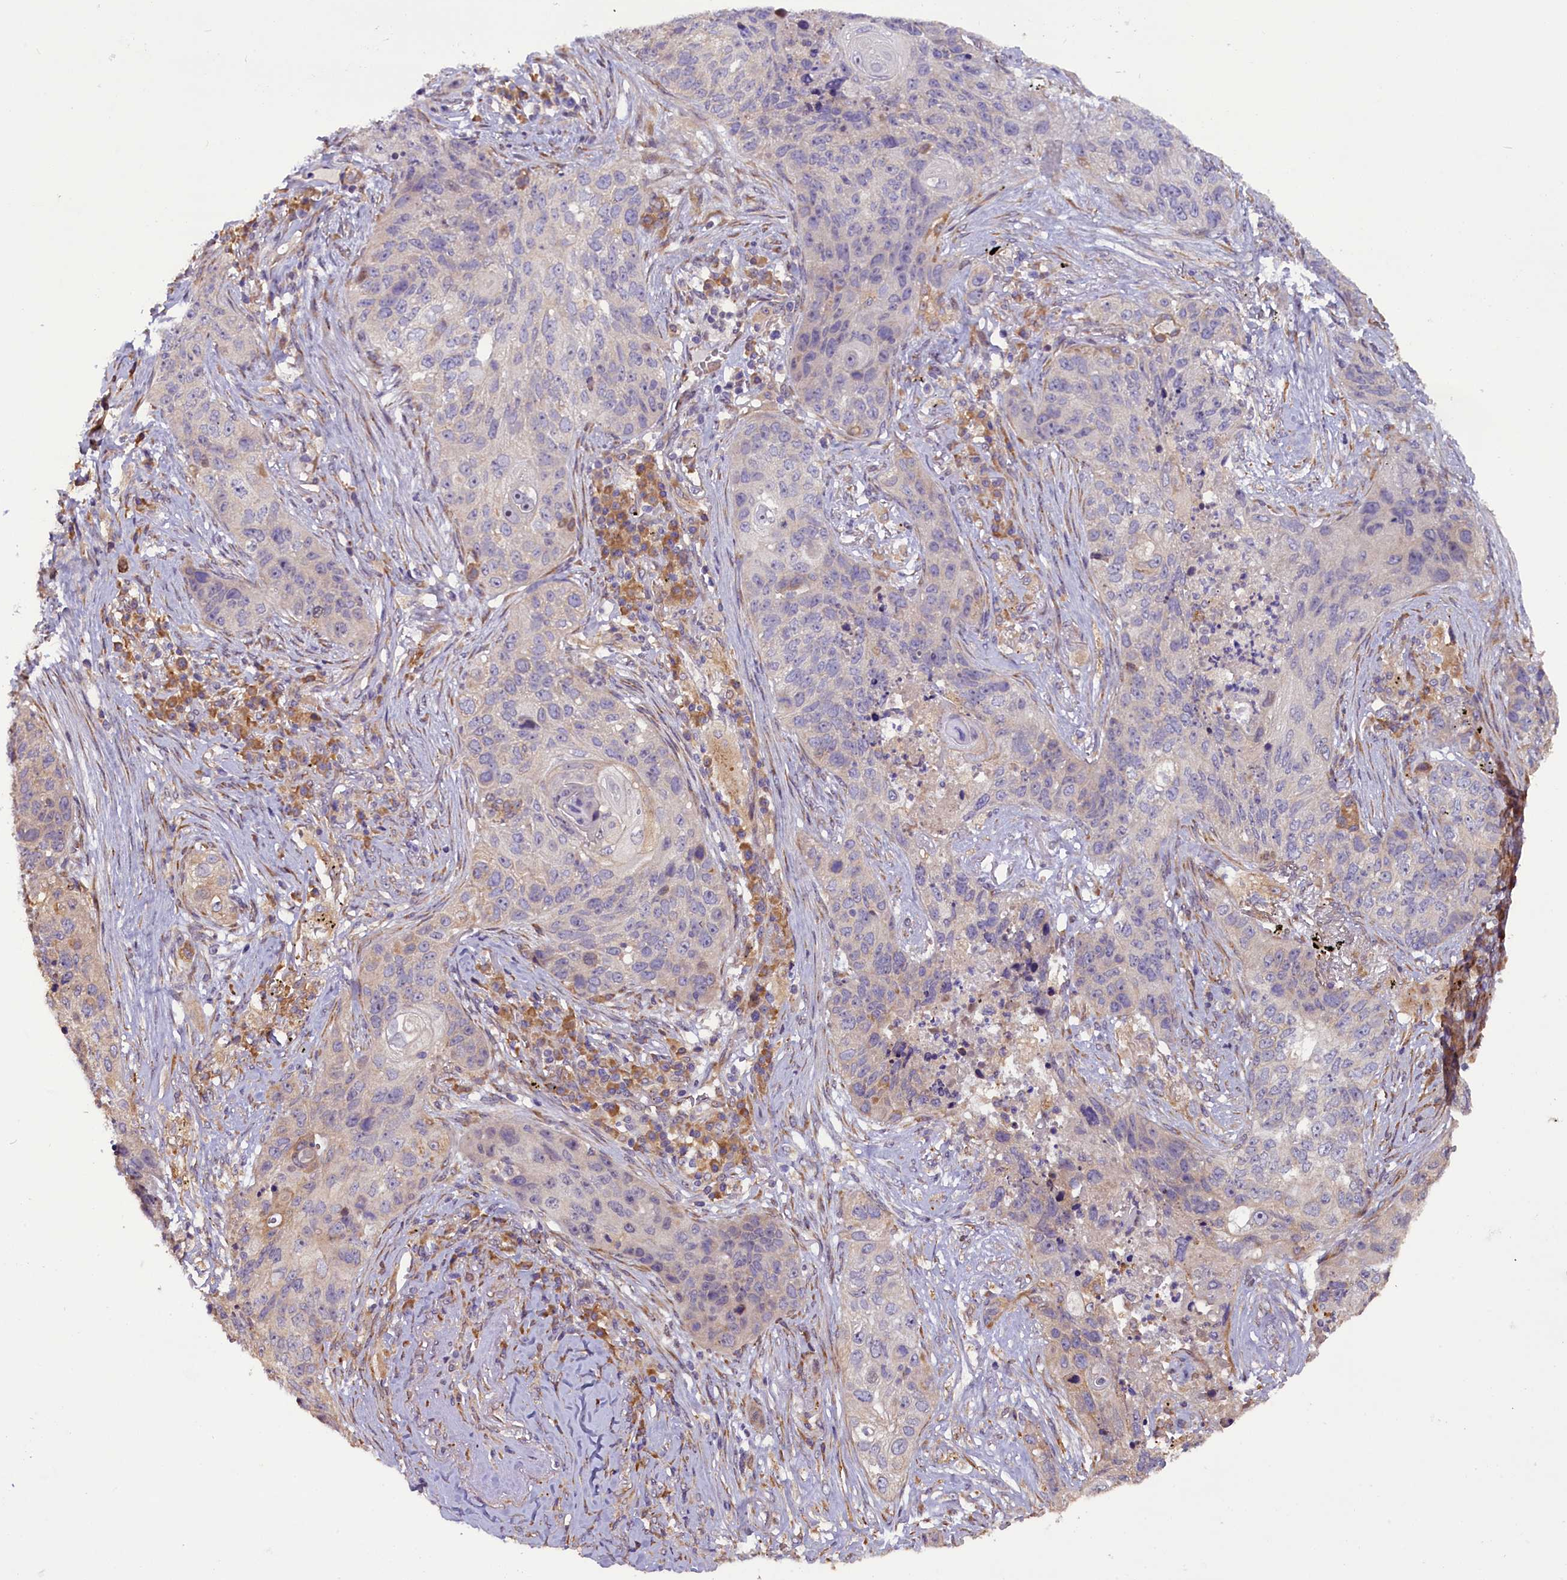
{"staining": {"intensity": "negative", "quantity": "none", "location": "none"}, "tissue": "lung cancer", "cell_type": "Tumor cells", "image_type": "cancer", "snomed": [{"axis": "morphology", "description": "Squamous cell carcinoma, NOS"}, {"axis": "topography", "description": "Lung"}], "caption": "DAB immunohistochemical staining of human squamous cell carcinoma (lung) shows no significant positivity in tumor cells.", "gene": "CCDC9B", "patient": {"sex": "female", "age": 63}}